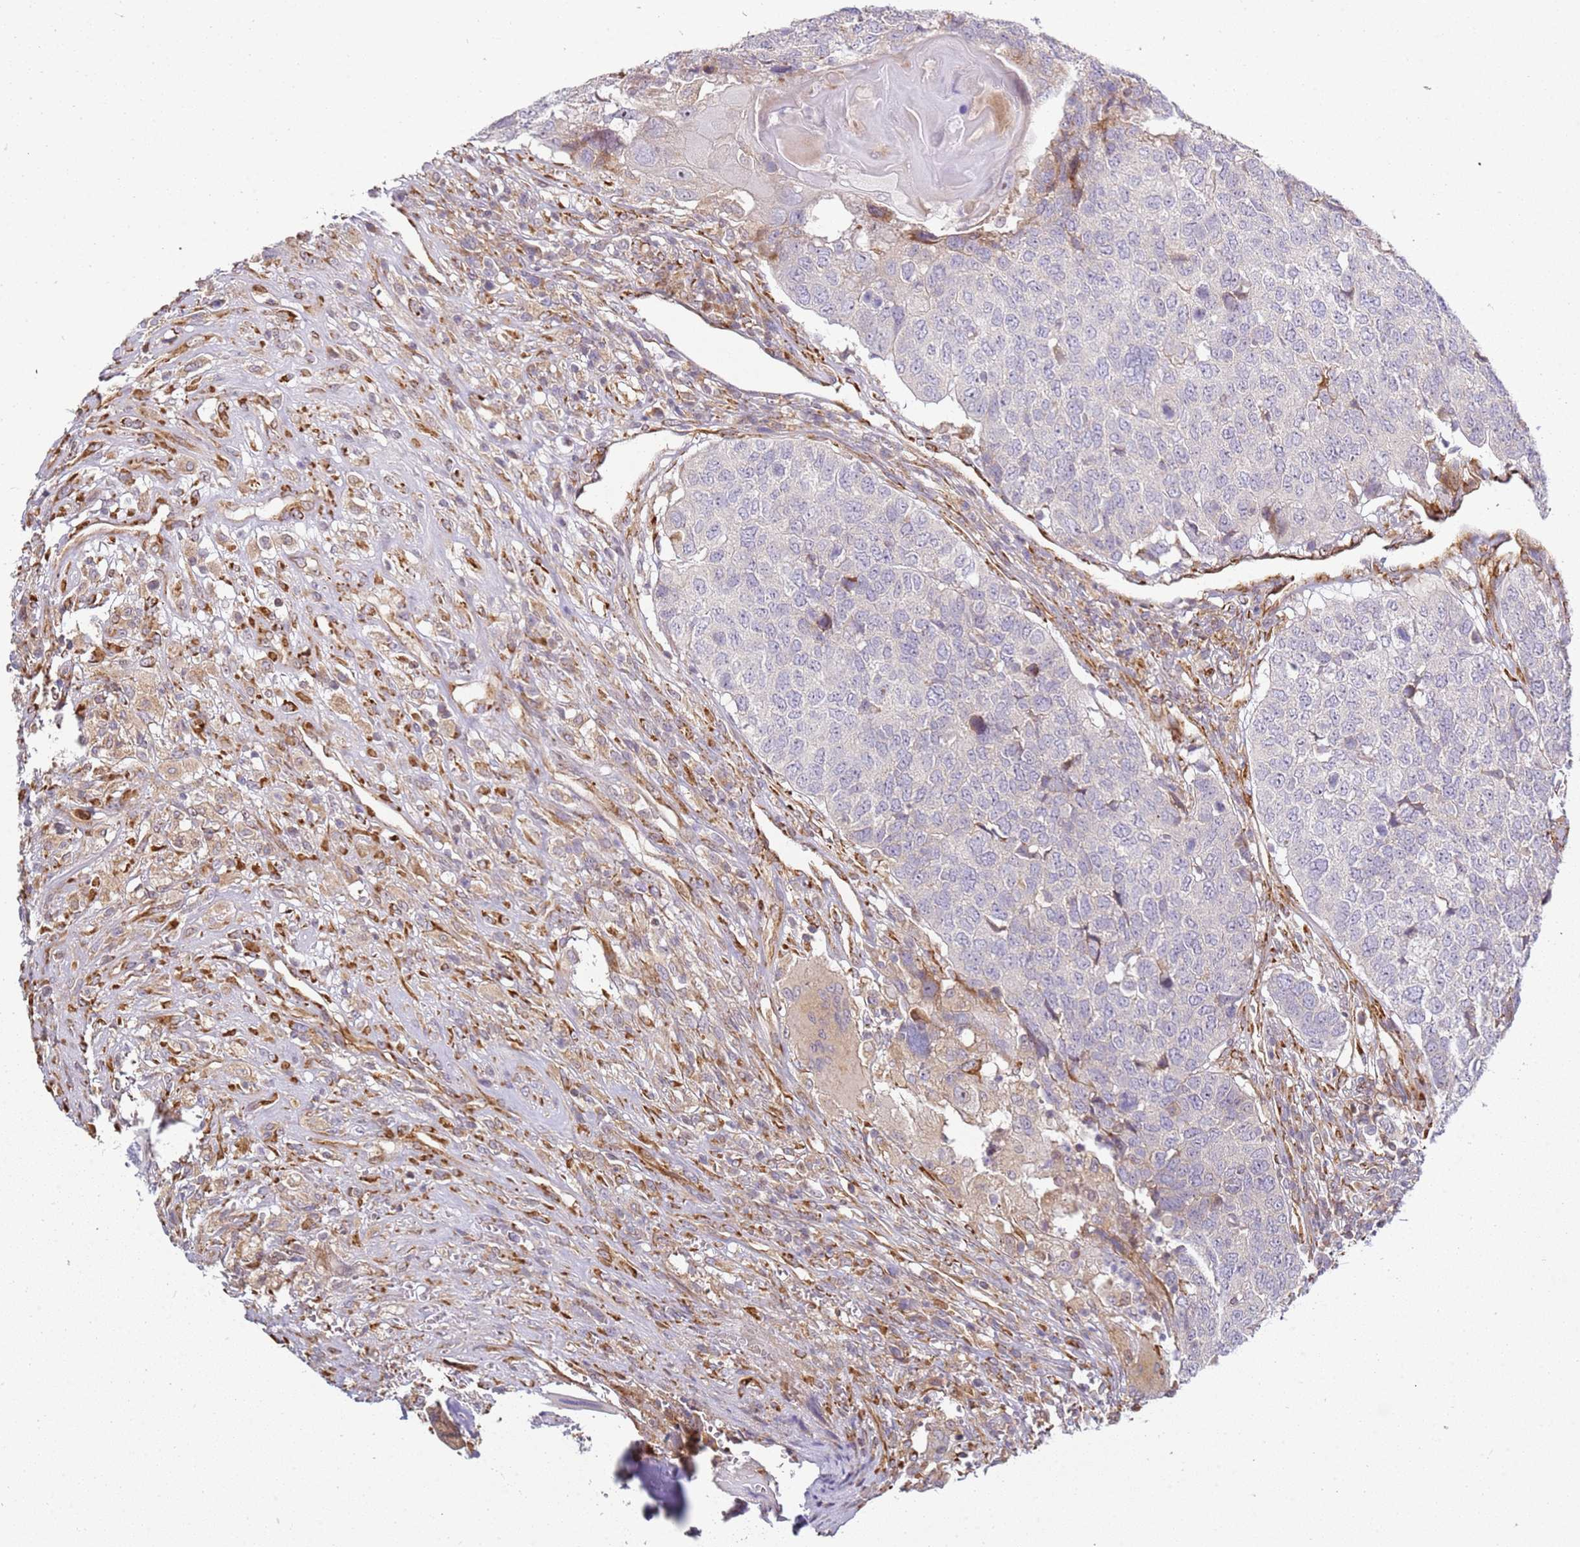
{"staining": {"intensity": "negative", "quantity": "none", "location": "none"}, "tissue": "head and neck cancer", "cell_type": "Tumor cells", "image_type": "cancer", "snomed": [{"axis": "morphology", "description": "Squamous cell carcinoma, NOS"}, {"axis": "topography", "description": "Head-Neck"}], "caption": "IHC of head and neck cancer (squamous cell carcinoma) displays no positivity in tumor cells. (DAB IHC with hematoxylin counter stain).", "gene": "GRAP", "patient": {"sex": "male", "age": 66}}